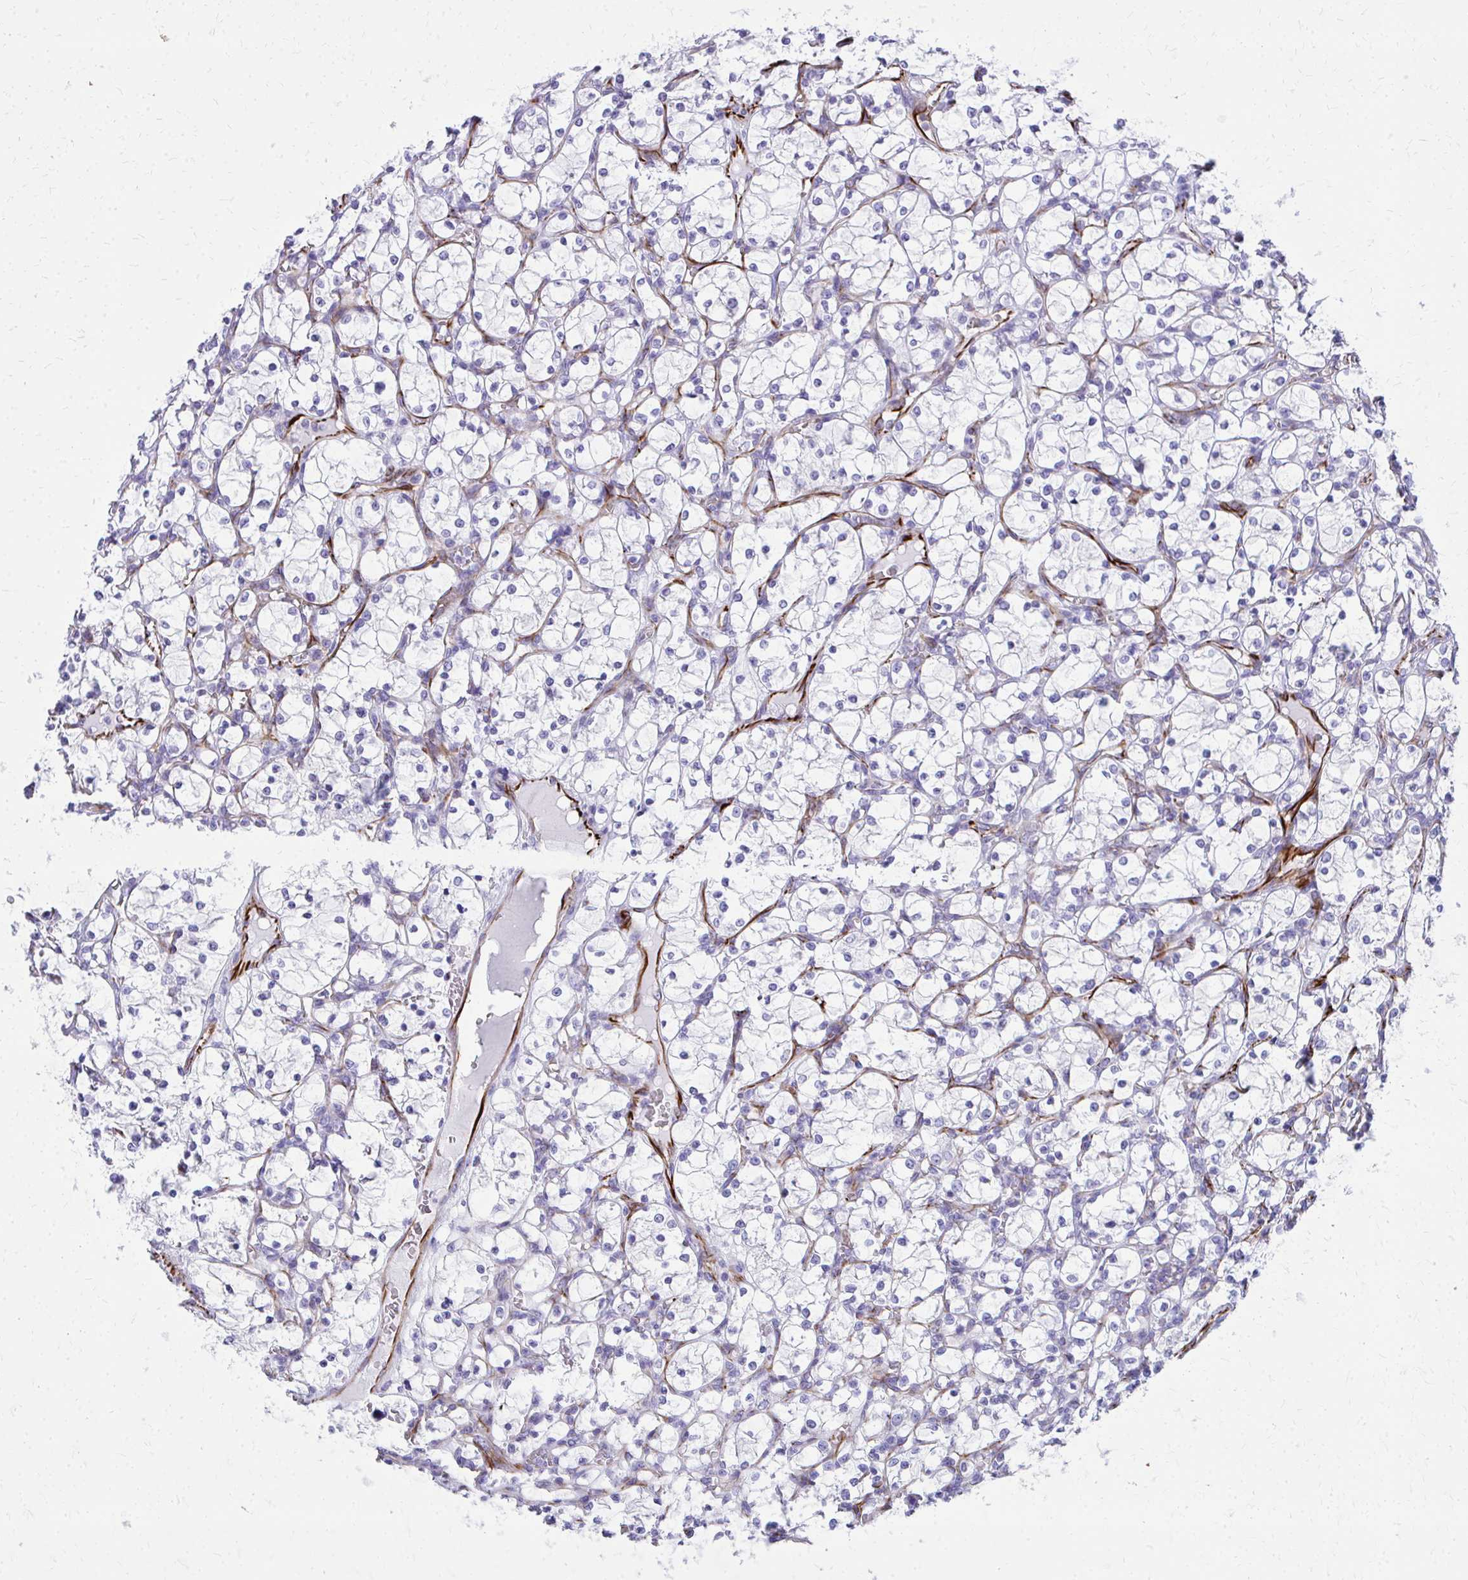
{"staining": {"intensity": "negative", "quantity": "none", "location": "none"}, "tissue": "renal cancer", "cell_type": "Tumor cells", "image_type": "cancer", "snomed": [{"axis": "morphology", "description": "Adenocarcinoma, NOS"}, {"axis": "topography", "description": "Kidney"}], "caption": "IHC of adenocarcinoma (renal) demonstrates no staining in tumor cells.", "gene": "TRIM6", "patient": {"sex": "female", "age": 69}}